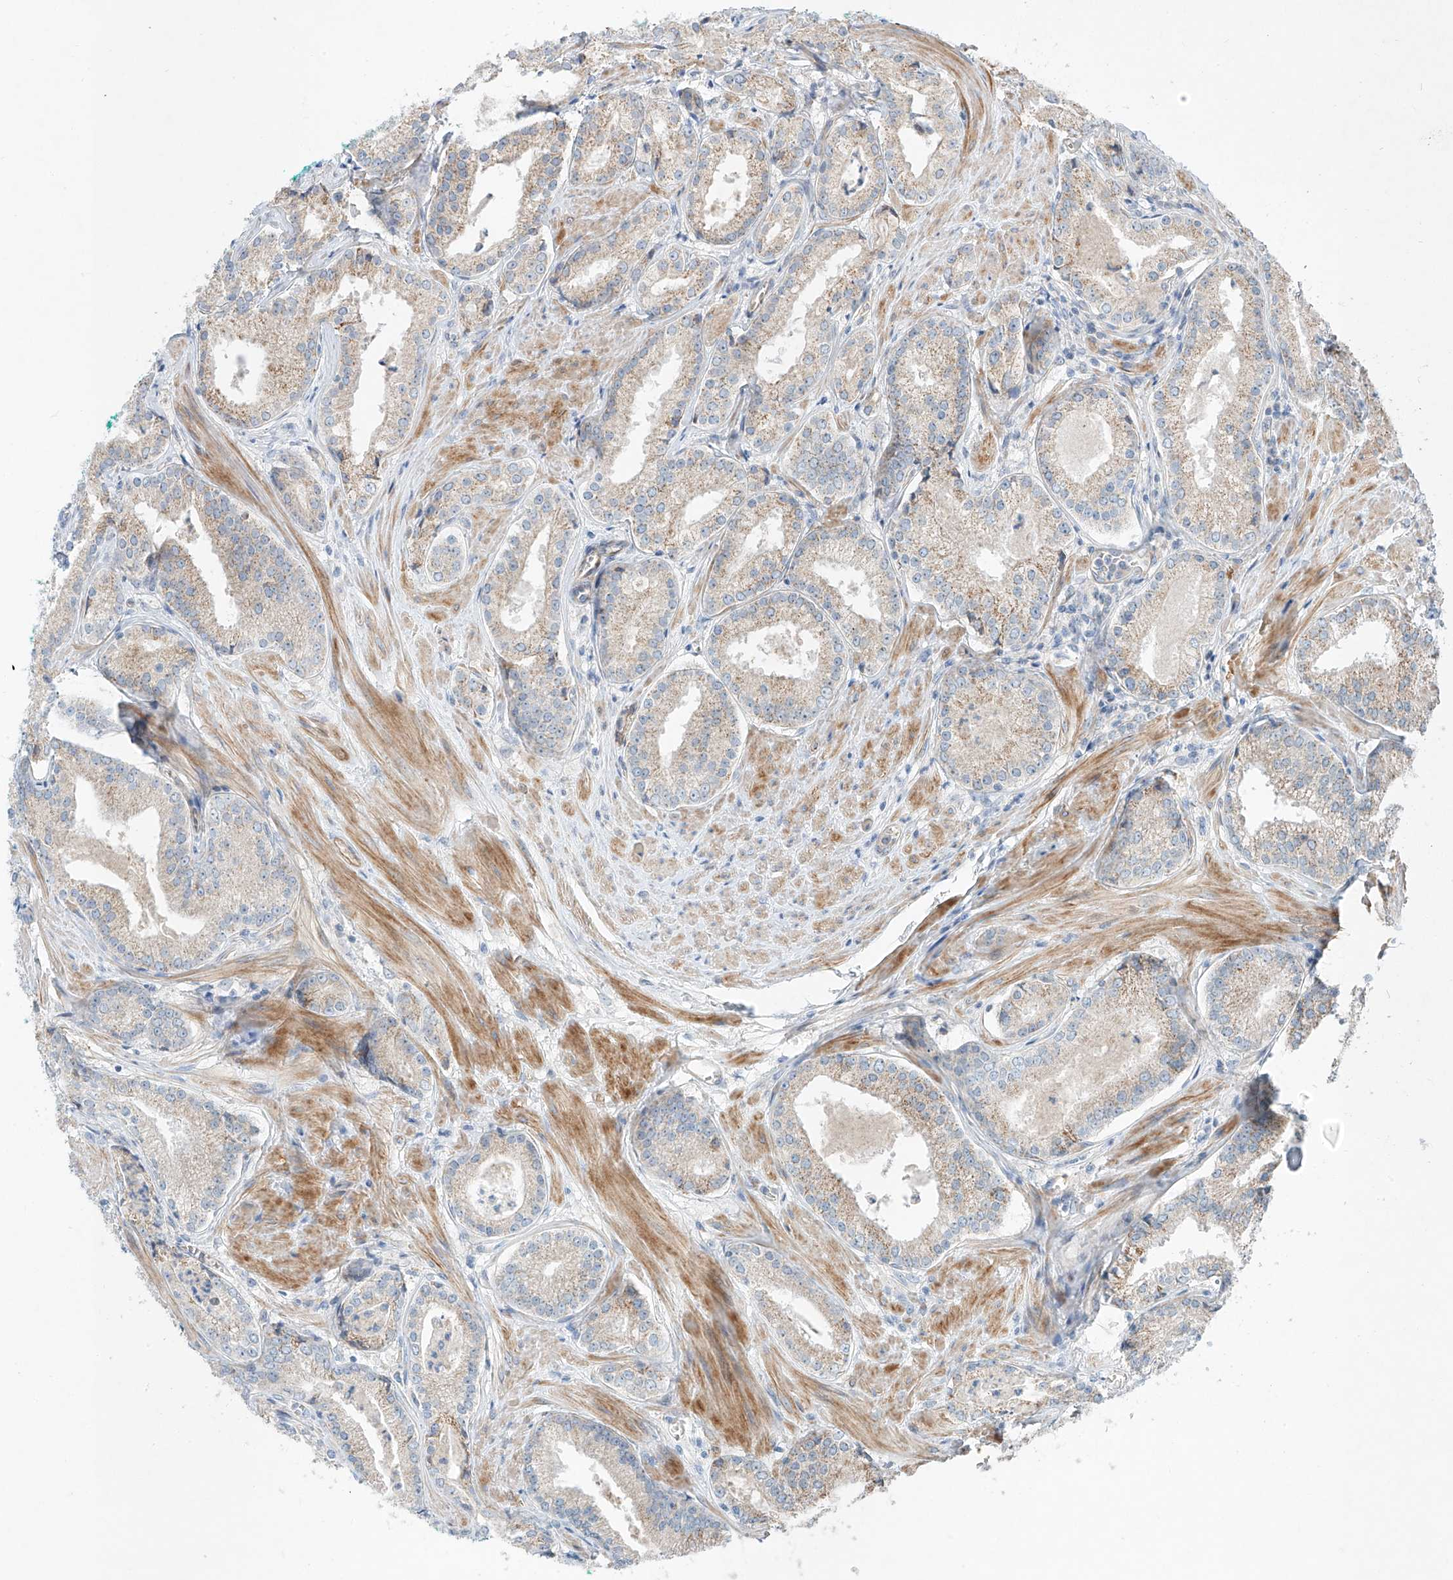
{"staining": {"intensity": "weak", "quantity": "<25%", "location": "cytoplasmic/membranous"}, "tissue": "prostate cancer", "cell_type": "Tumor cells", "image_type": "cancer", "snomed": [{"axis": "morphology", "description": "Adenocarcinoma, Low grade"}, {"axis": "topography", "description": "Prostate"}], "caption": "Tumor cells are negative for protein expression in human prostate cancer (low-grade adenocarcinoma). (DAB (3,3'-diaminobenzidine) immunohistochemistry (IHC) with hematoxylin counter stain).", "gene": "AJM1", "patient": {"sex": "male", "age": 54}}